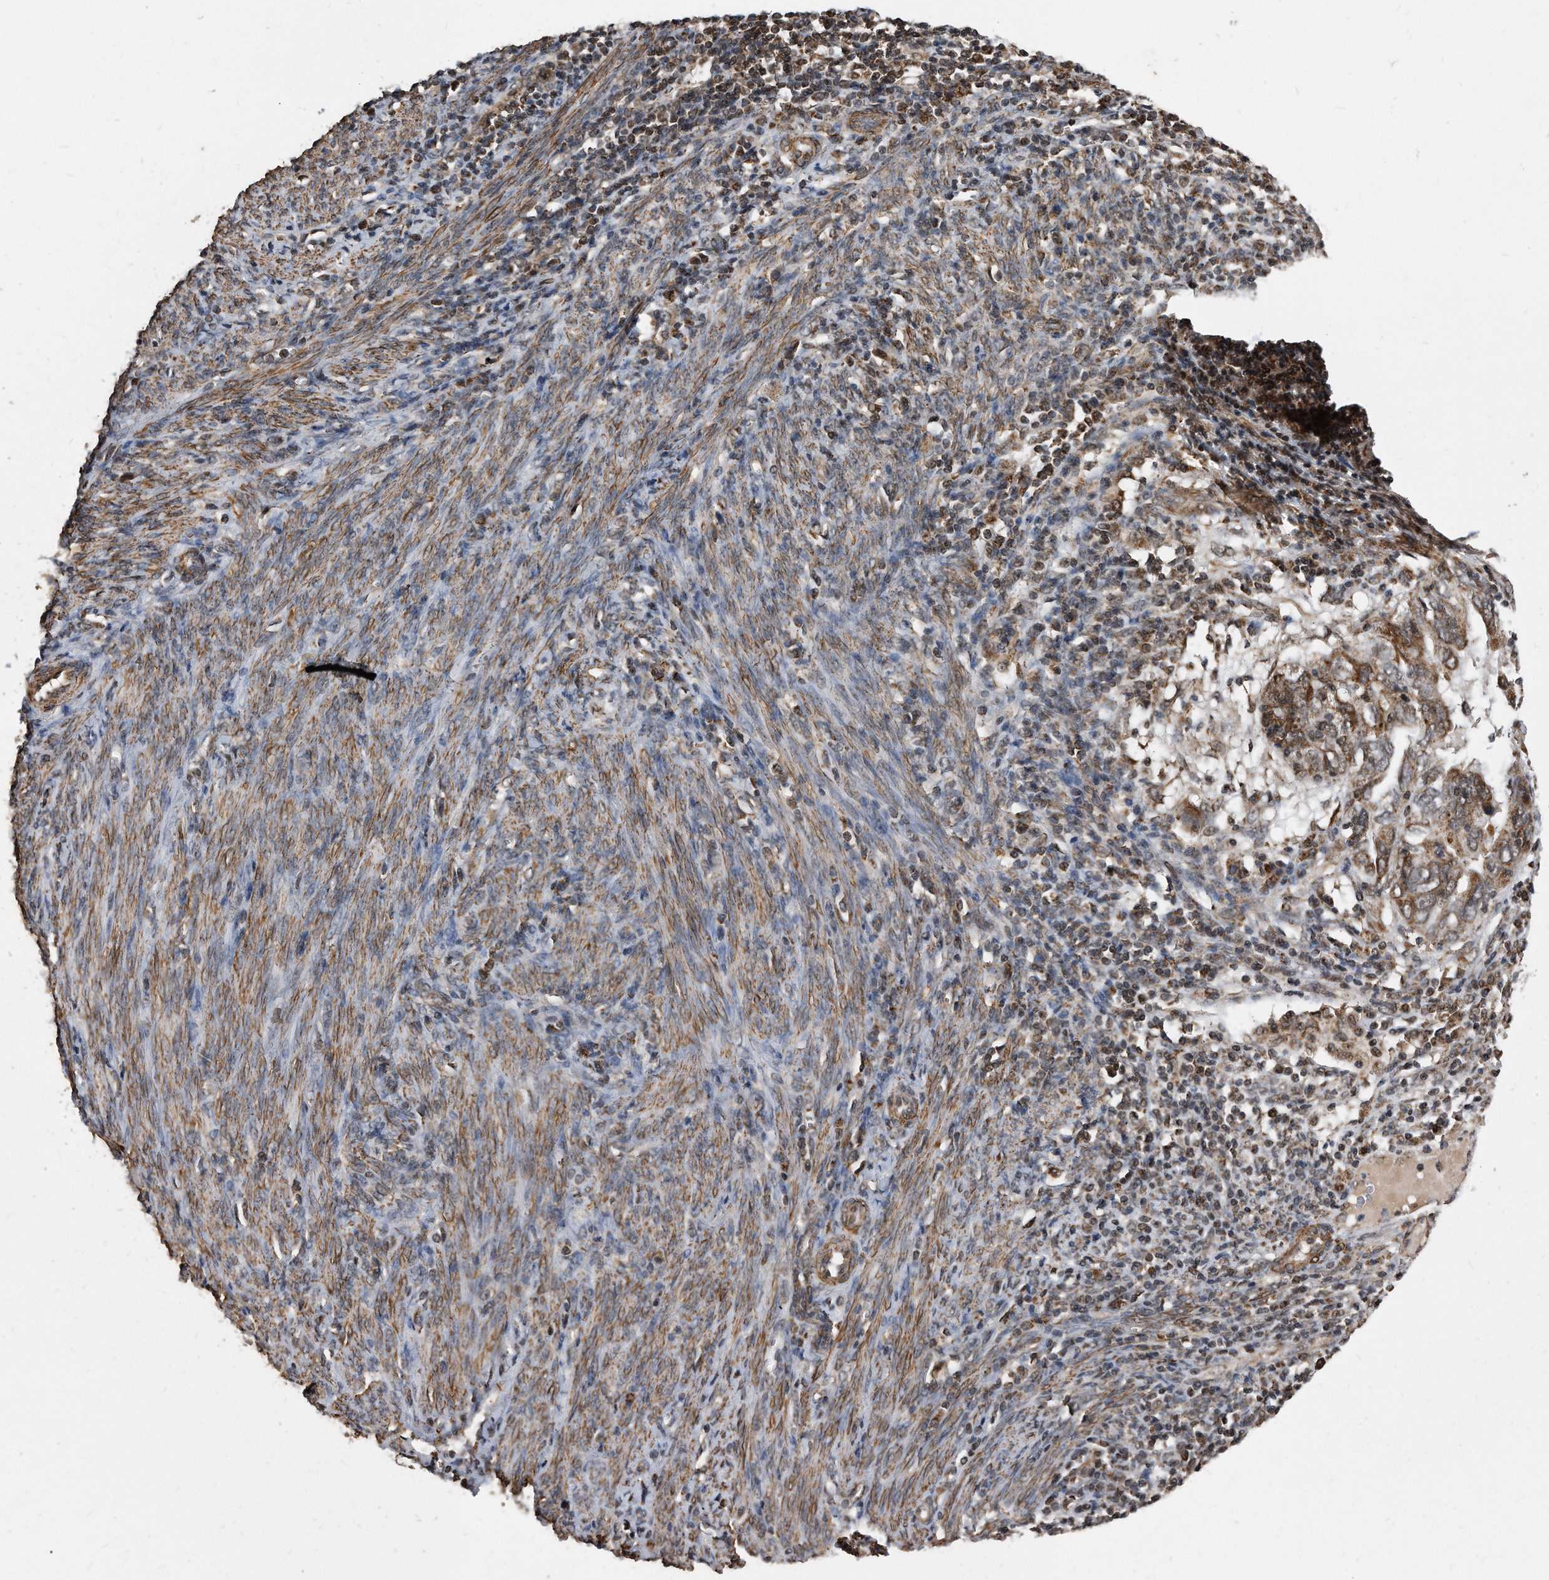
{"staining": {"intensity": "moderate", "quantity": ">75%", "location": "cytoplasmic/membranous"}, "tissue": "endometrial cancer", "cell_type": "Tumor cells", "image_type": "cancer", "snomed": [{"axis": "morphology", "description": "Adenocarcinoma, NOS"}, {"axis": "topography", "description": "Uterus"}], "caption": "About >75% of tumor cells in endometrial cancer (adenocarcinoma) demonstrate moderate cytoplasmic/membranous protein staining as visualized by brown immunohistochemical staining.", "gene": "DUSP22", "patient": {"sex": "female", "age": 77}}